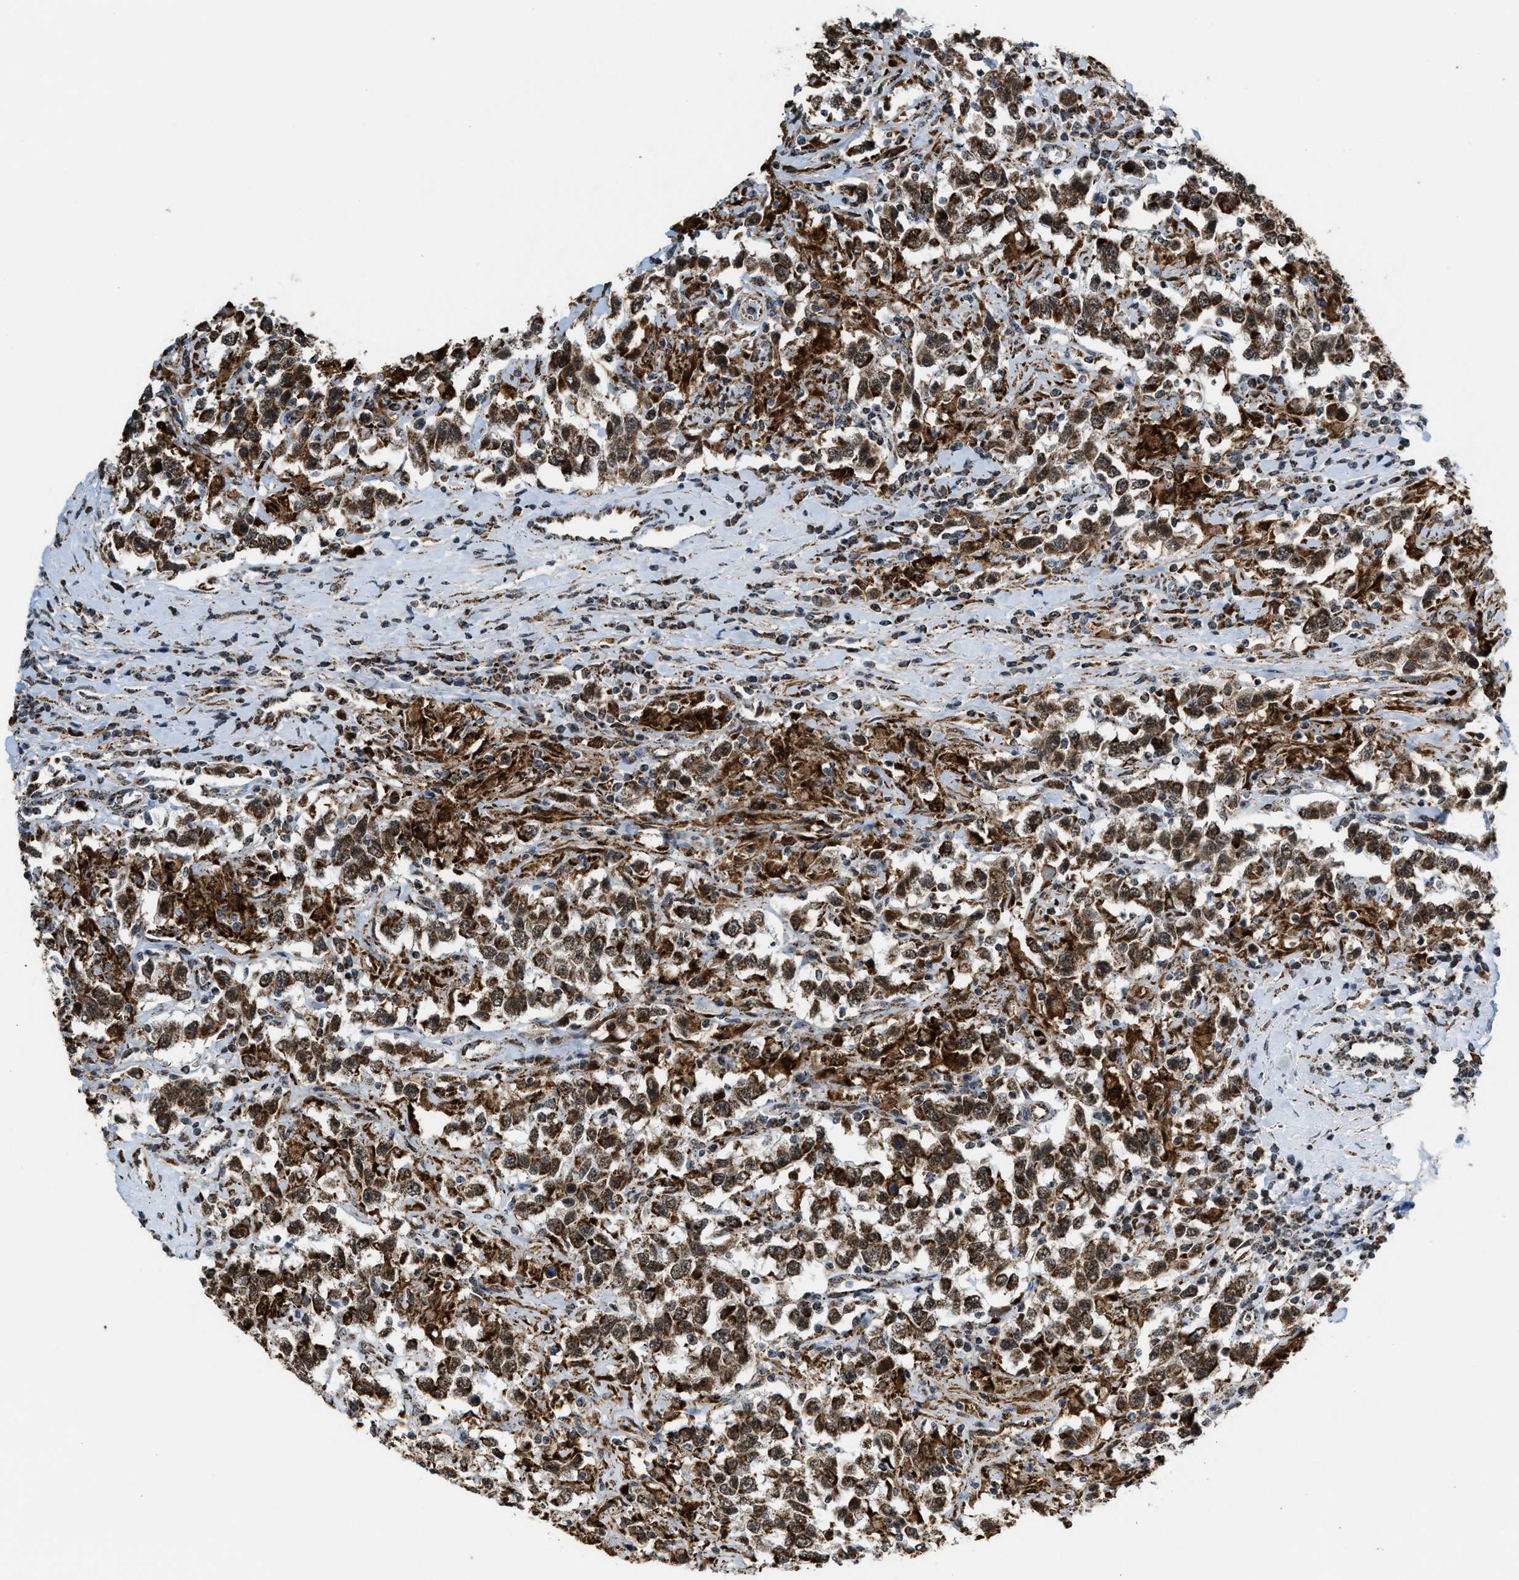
{"staining": {"intensity": "strong", "quantity": ">75%", "location": "cytoplasmic/membranous,nuclear"}, "tissue": "testis cancer", "cell_type": "Tumor cells", "image_type": "cancer", "snomed": [{"axis": "morphology", "description": "Seminoma, NOS"}, {"axis": "topography", "description": "Testis"}], "caption": "Immunohistochemical staining of testis seminoma shows high levels of strong cytoplasmic/membranous and nuclear protein positivity in about >75% of tumor cells. (IHC, brightfield microscopy, high magnification).", "gene": "HIBADH", "patient": {"sex": "male", "age": 41}}